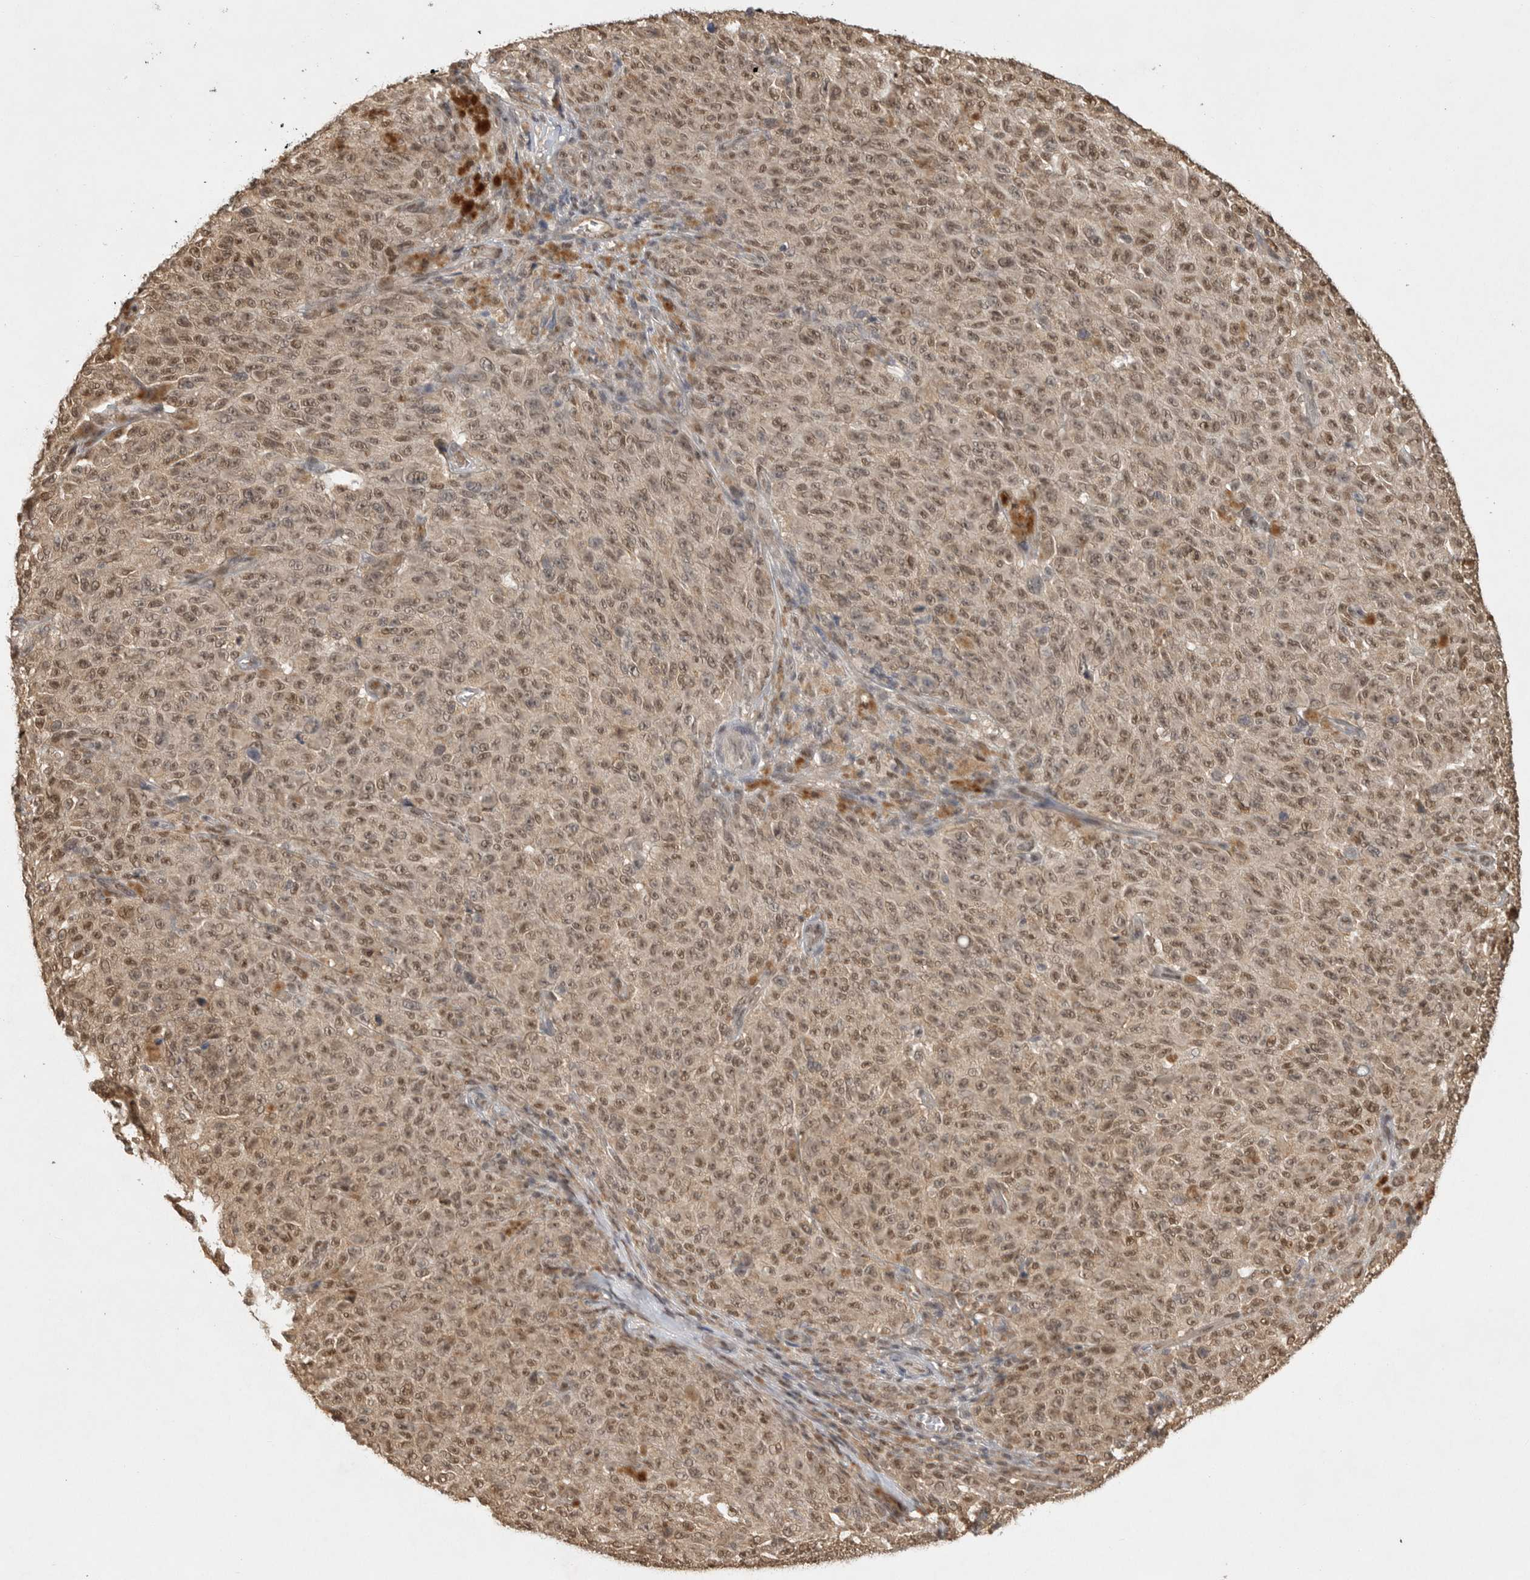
{"staining": {"intensity": "moderate", "quantity": ">75%", "location": "cytoplasmic/membranous,nuclear"}, "tissue": "melanoma", "cell_type": "Tumor cells", "image_type": "cancer", "snomed": [{"axis": "morphology", "description": "Malignant melanoma, NOS"}, {"axis": "topography", "description": "Skin"}], "caption": "DAB (3,3'-diaminobenzidine) immunohistochemical staining of human melanoma reveals moderate cytoplasmic/membranous and nuclear protein positivity in approximately >75% of tumor cells.", "gene": "DFFA", "patient": {"sex": "female", "age": 82}}